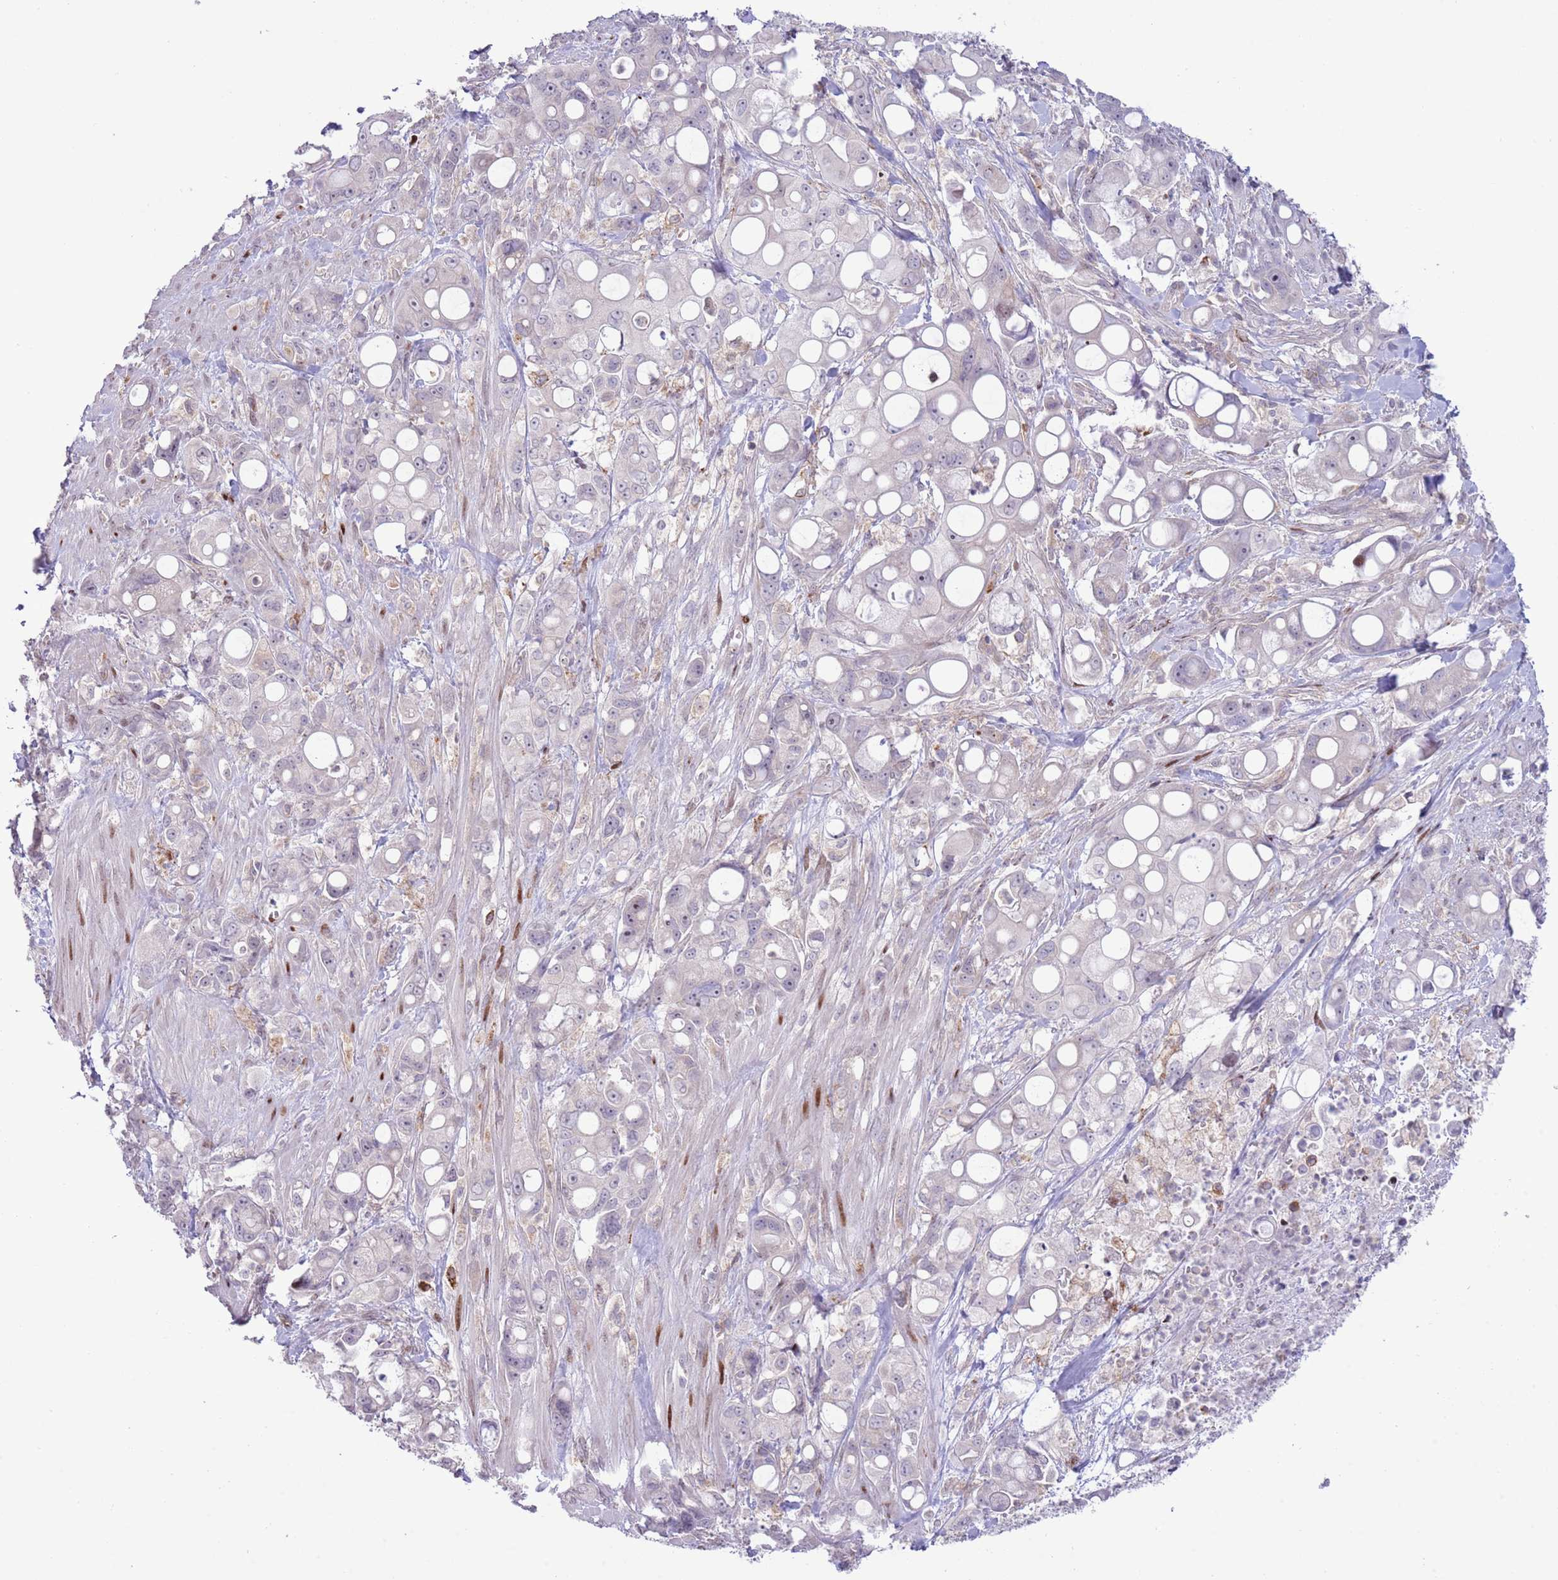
{"staining": {"intensity": "negative", "quantity": "none", "location": "none"}, "tissue": "pancreatic cancer", "cell_type": "Tumor cells", "image_type": "cancer", "snomed": [{"axis": "morphology", "description": "Adenocarcinoma, NOS"}, {"axis": "topography", "description": "Pancreas"}], "caption": "An image of pancreatic cancer stained for a protein reveals no brown staining in tumor cells. (DAB (3,3'-diaminobenzidine) immunohistochemistry, high magnification).", "gene": "ANO8", "patient": {"sex": "male", "age": 68}}